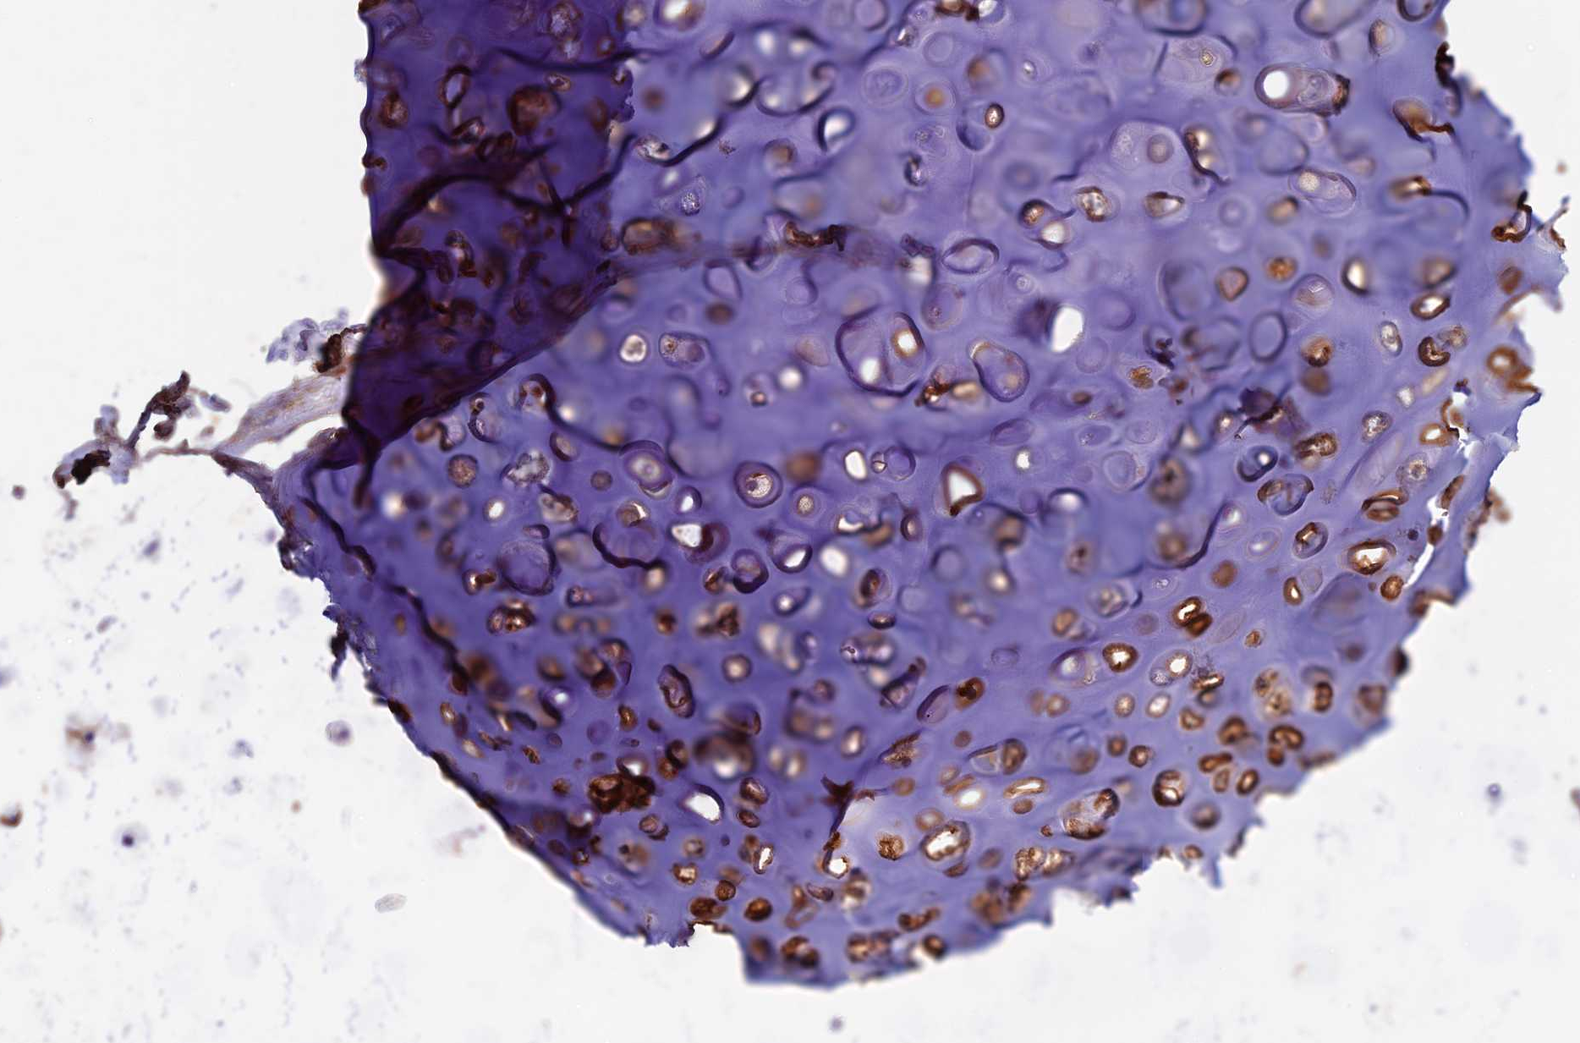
{"staining": {"intensity": "negative", "quantity": "none", "location": "none"}, "tissue": "adipose tissue", "cell_type": "Adipocytes", "image_type": "normal", "snomed": [{"axis": "morphology", "description": "Normal tissue, NOS"}, {"axis": "topography", "description": "Lymph node"}, {"axis": "topography", "description": "Cartilage tissue"}, {"axis": "topography", "description": "Bronchus"}], "caption": "High power microscopy photomicrograph of an immunohistochemistry micrograph of normal adipose tissue, revealing no significant staining in adipocytes.", "gene": "COL4A3", "patient": {"sex": "male", "age": 63}}